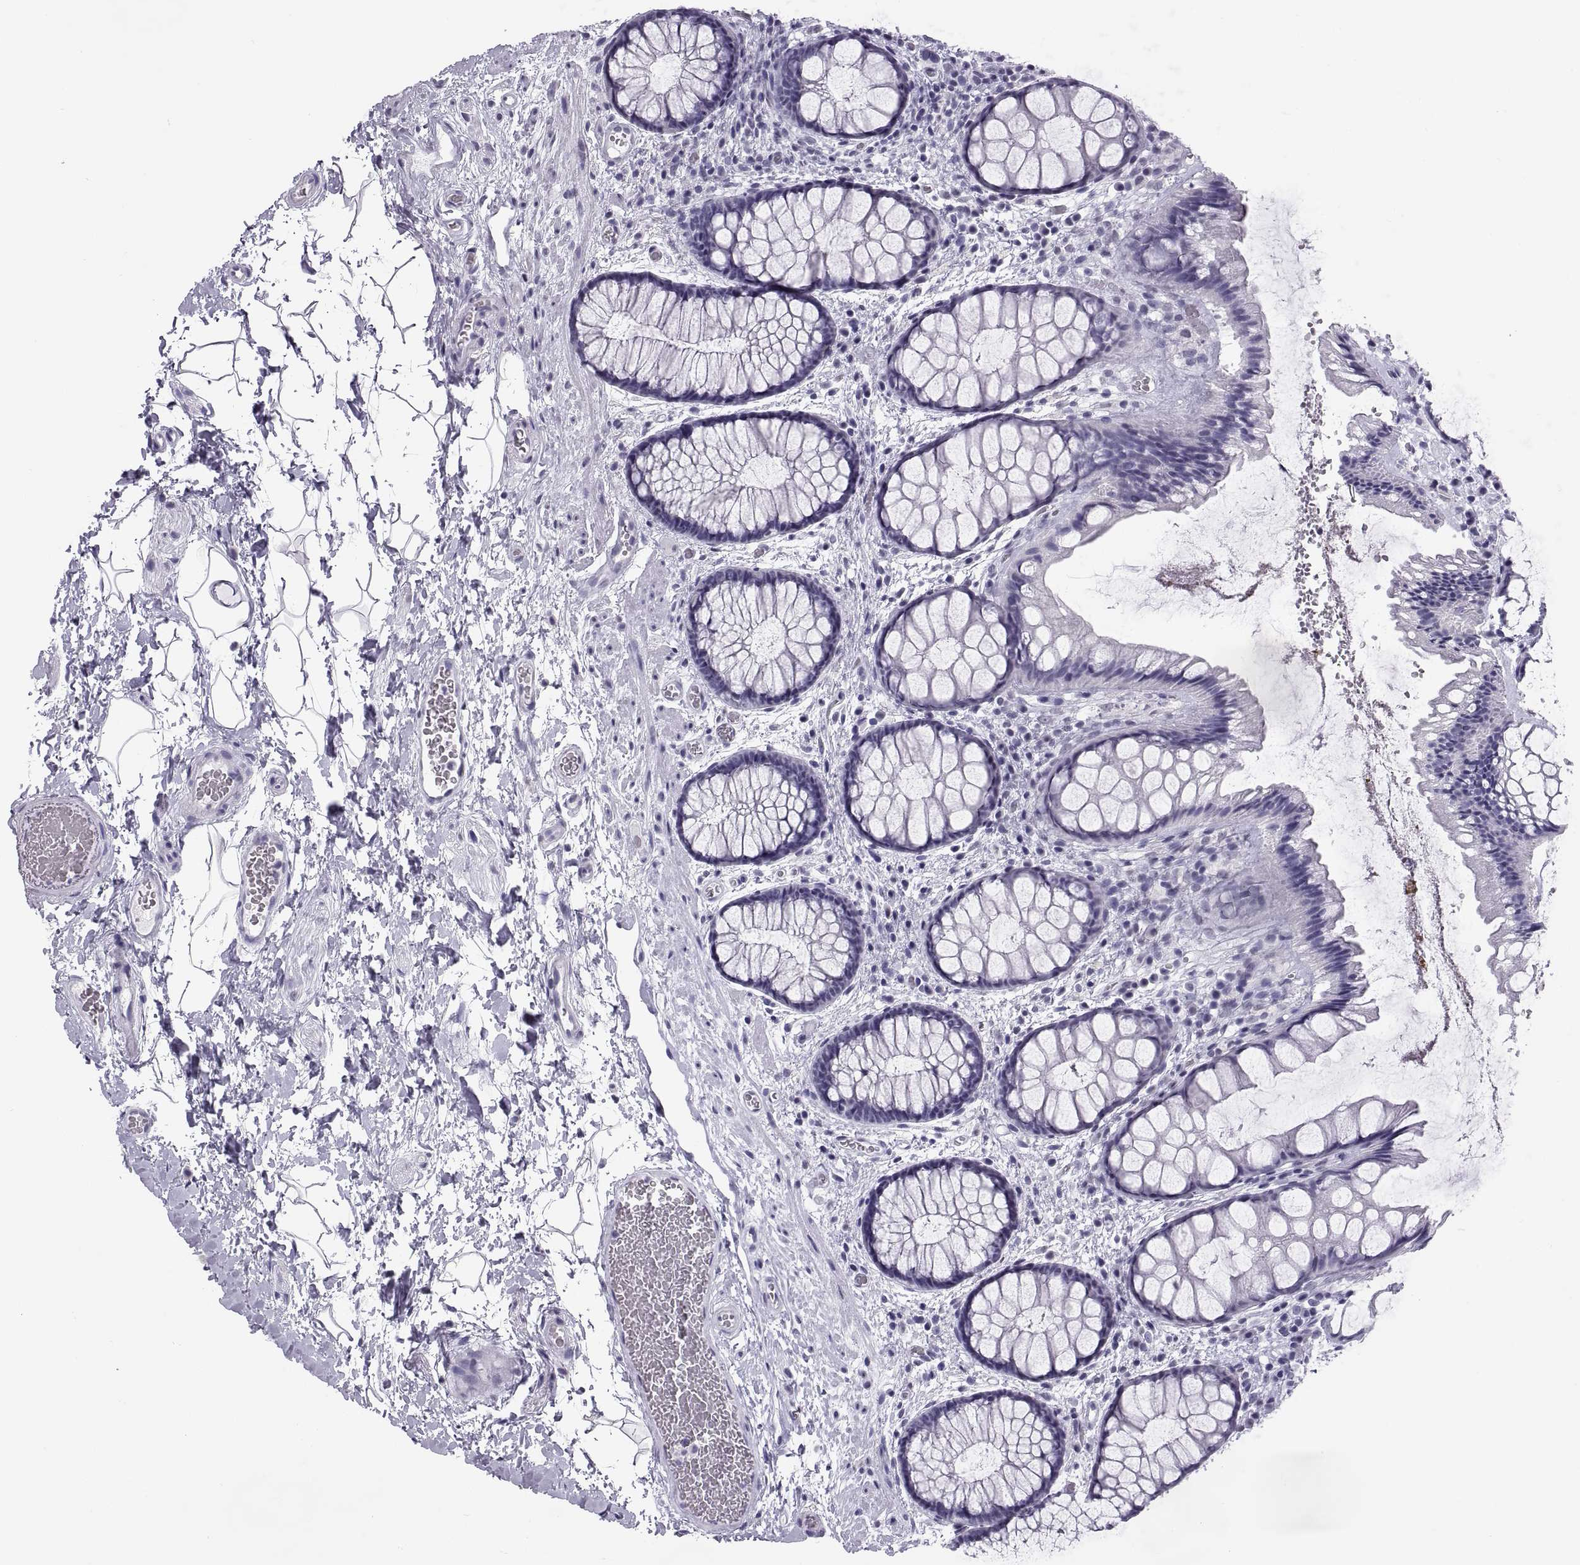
{"staining": {"intensity": "negative", "quantity": "none", "location": "none"}, "tissue": "rectum", "cell_type": "Glandular cells", "image_type": "normal", "snomed": [{"axis": "morphology", "description": "Normal tissue, NOS"}, {"axis": "topography", "description": "Rectum"}], "caption": "Immunohistochemistry (IHC) of unremarkable human rectum shows no expression in glandular cells.", "gene": "CARTPT", "patient": {"sex": "female", "age": 62}}